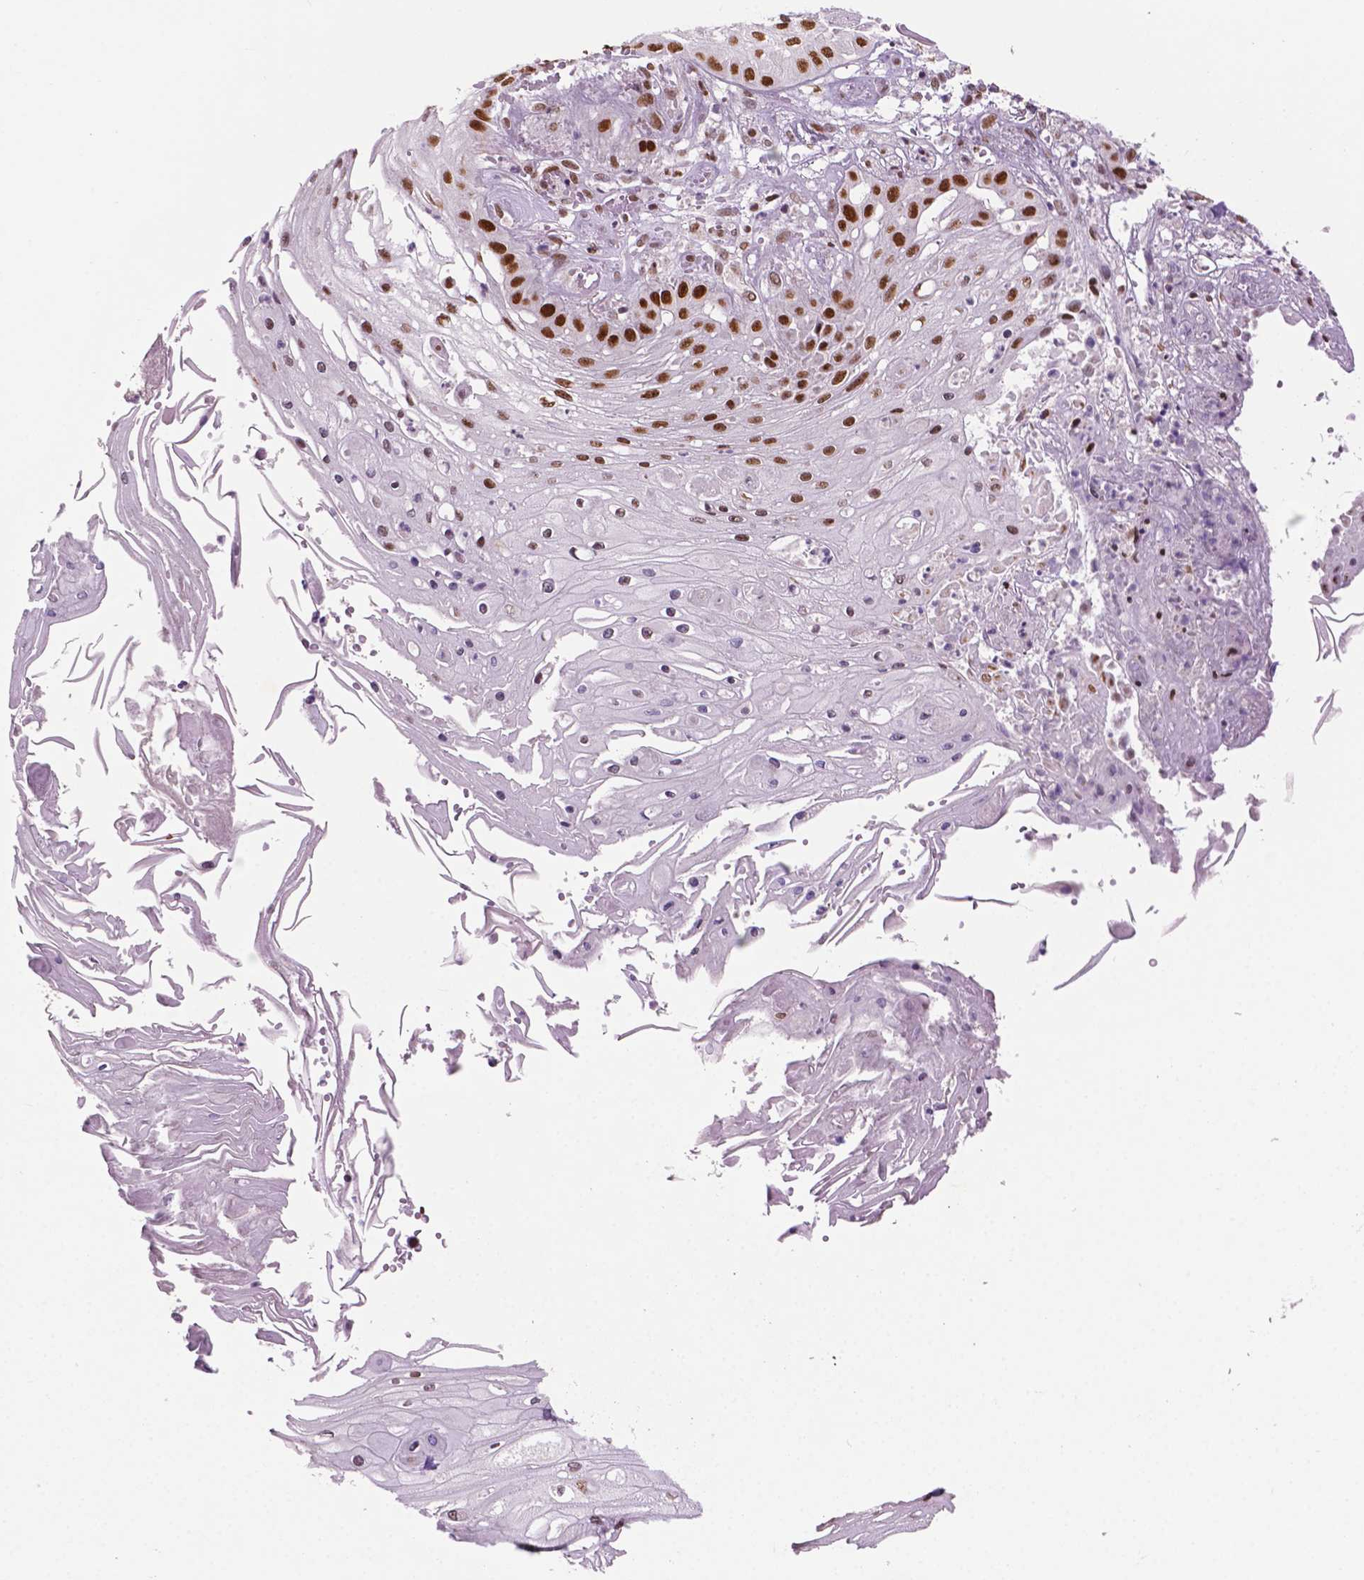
{"staining": {"intensity": "moderate", "quantity": "25%-75%", "location": "nuclear"}, "tissue": "skin cancer", "cell_type": "Tumor cells", "image_type": "cancer", "snomed": [{"axis": "morphology", "description": "Squamous cell carcinoma, NOS"}, {"axis": "topography", "description": "Skin"}], "caption": "Immunohistochemistry (IHC) staining of skin squamous cell carcinoma, which exhibits medium levels of moderate nuclear positivity in approximately 25%-75% of tumor cells indicating moderate nuclear protein expression. The staining was performed using DAB (brown) for protein detection and nuclei were counterstained in hematoxylin (blue).", "gene": "MLH1", "patient": {"sex": "male", "age": 70}}